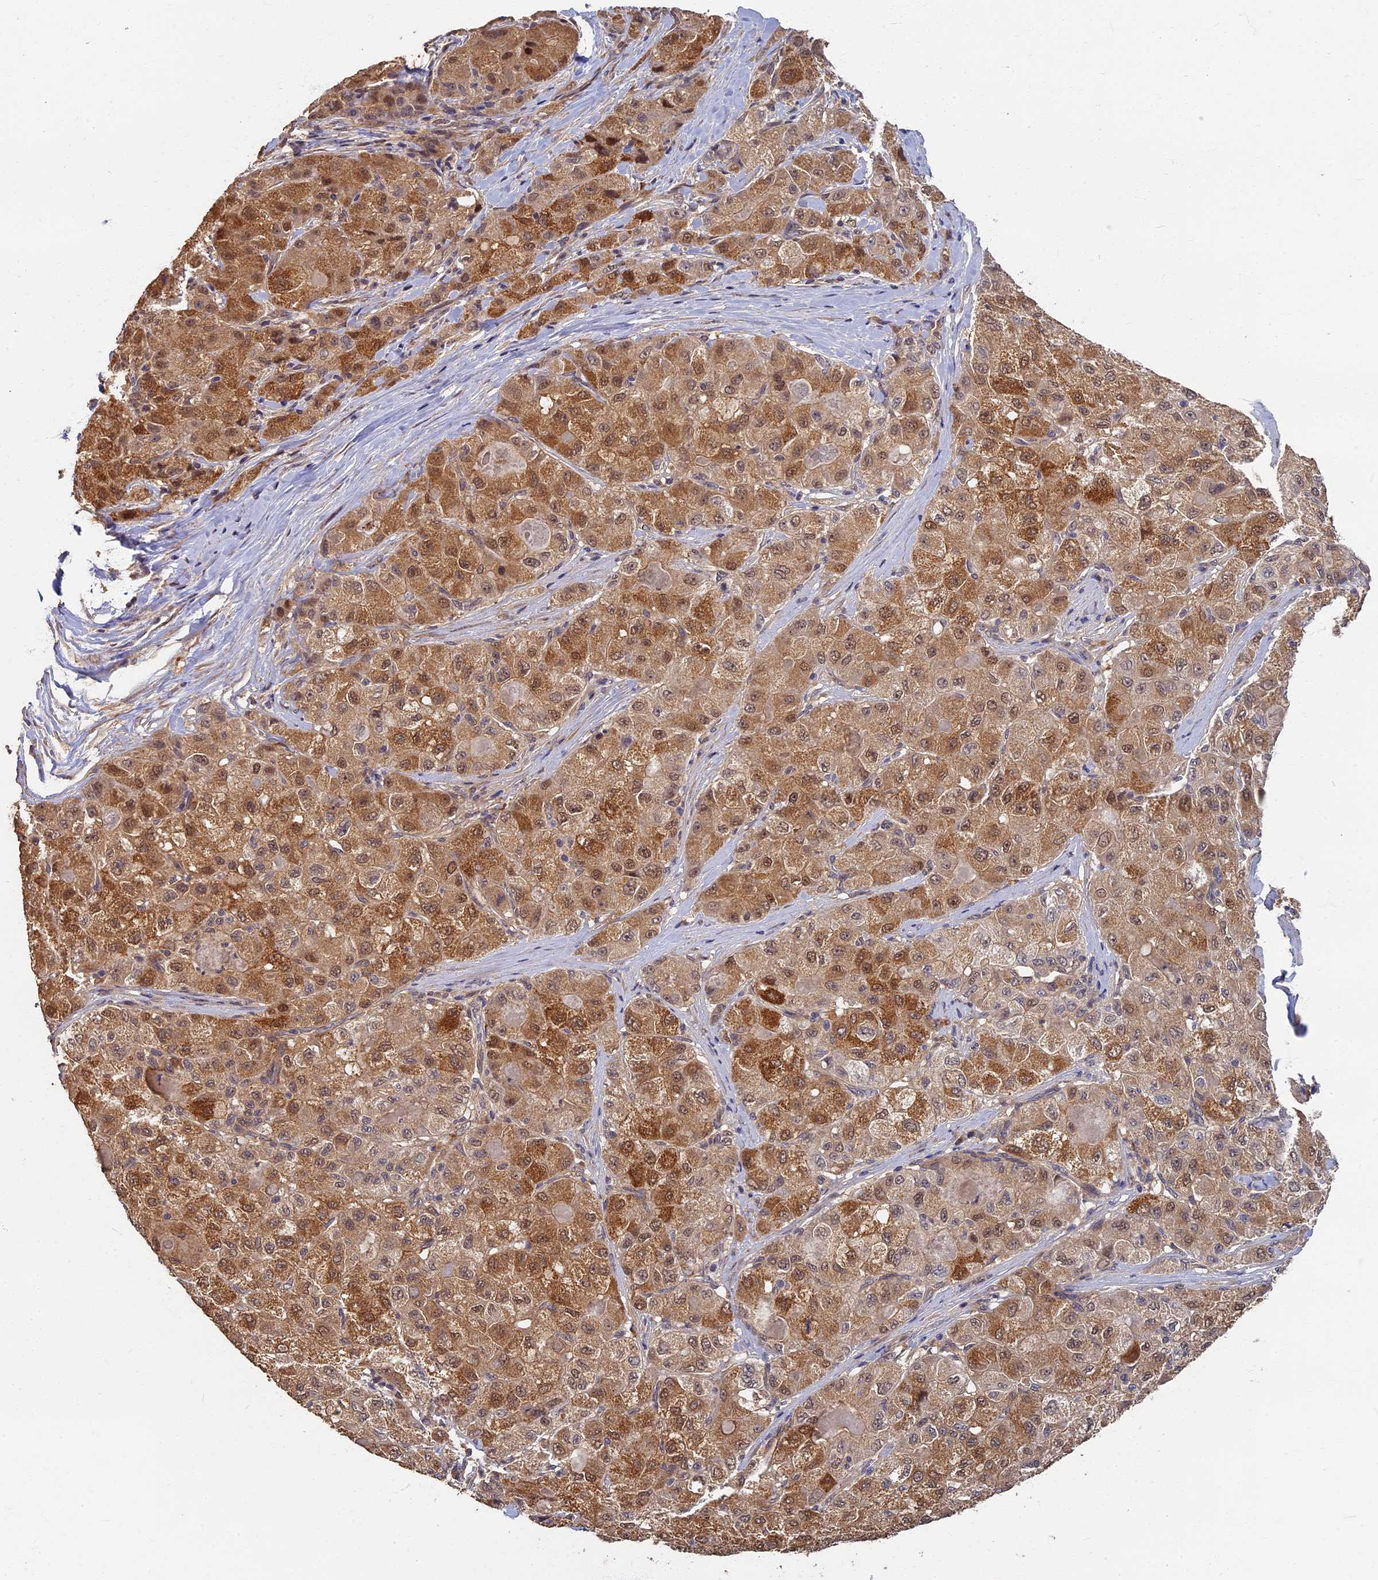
{"staining": {"intensity": "moderate", "quantity": ">75%", "location": "cytoplasmic/membranous,nuclear"}, "tissue": "liver cancer", "cell_type": "Tumor cells", "image_type": "cancer", "snomed": [{"axis": "morphology", "description": "Carcinoma, Hepatocellular, NOS"}, {"axis": "topography", "description": "Liver"}], "caption": "Brown immunohistochemical staining in liver cancer (hepatocellular carcinoma) exhibits moderate cytoplasmic/membranous and nuclear expression in about >75% of tumor cells.", "gene": "RSPH3", "patient": {"sex": "male", "age": 80}}